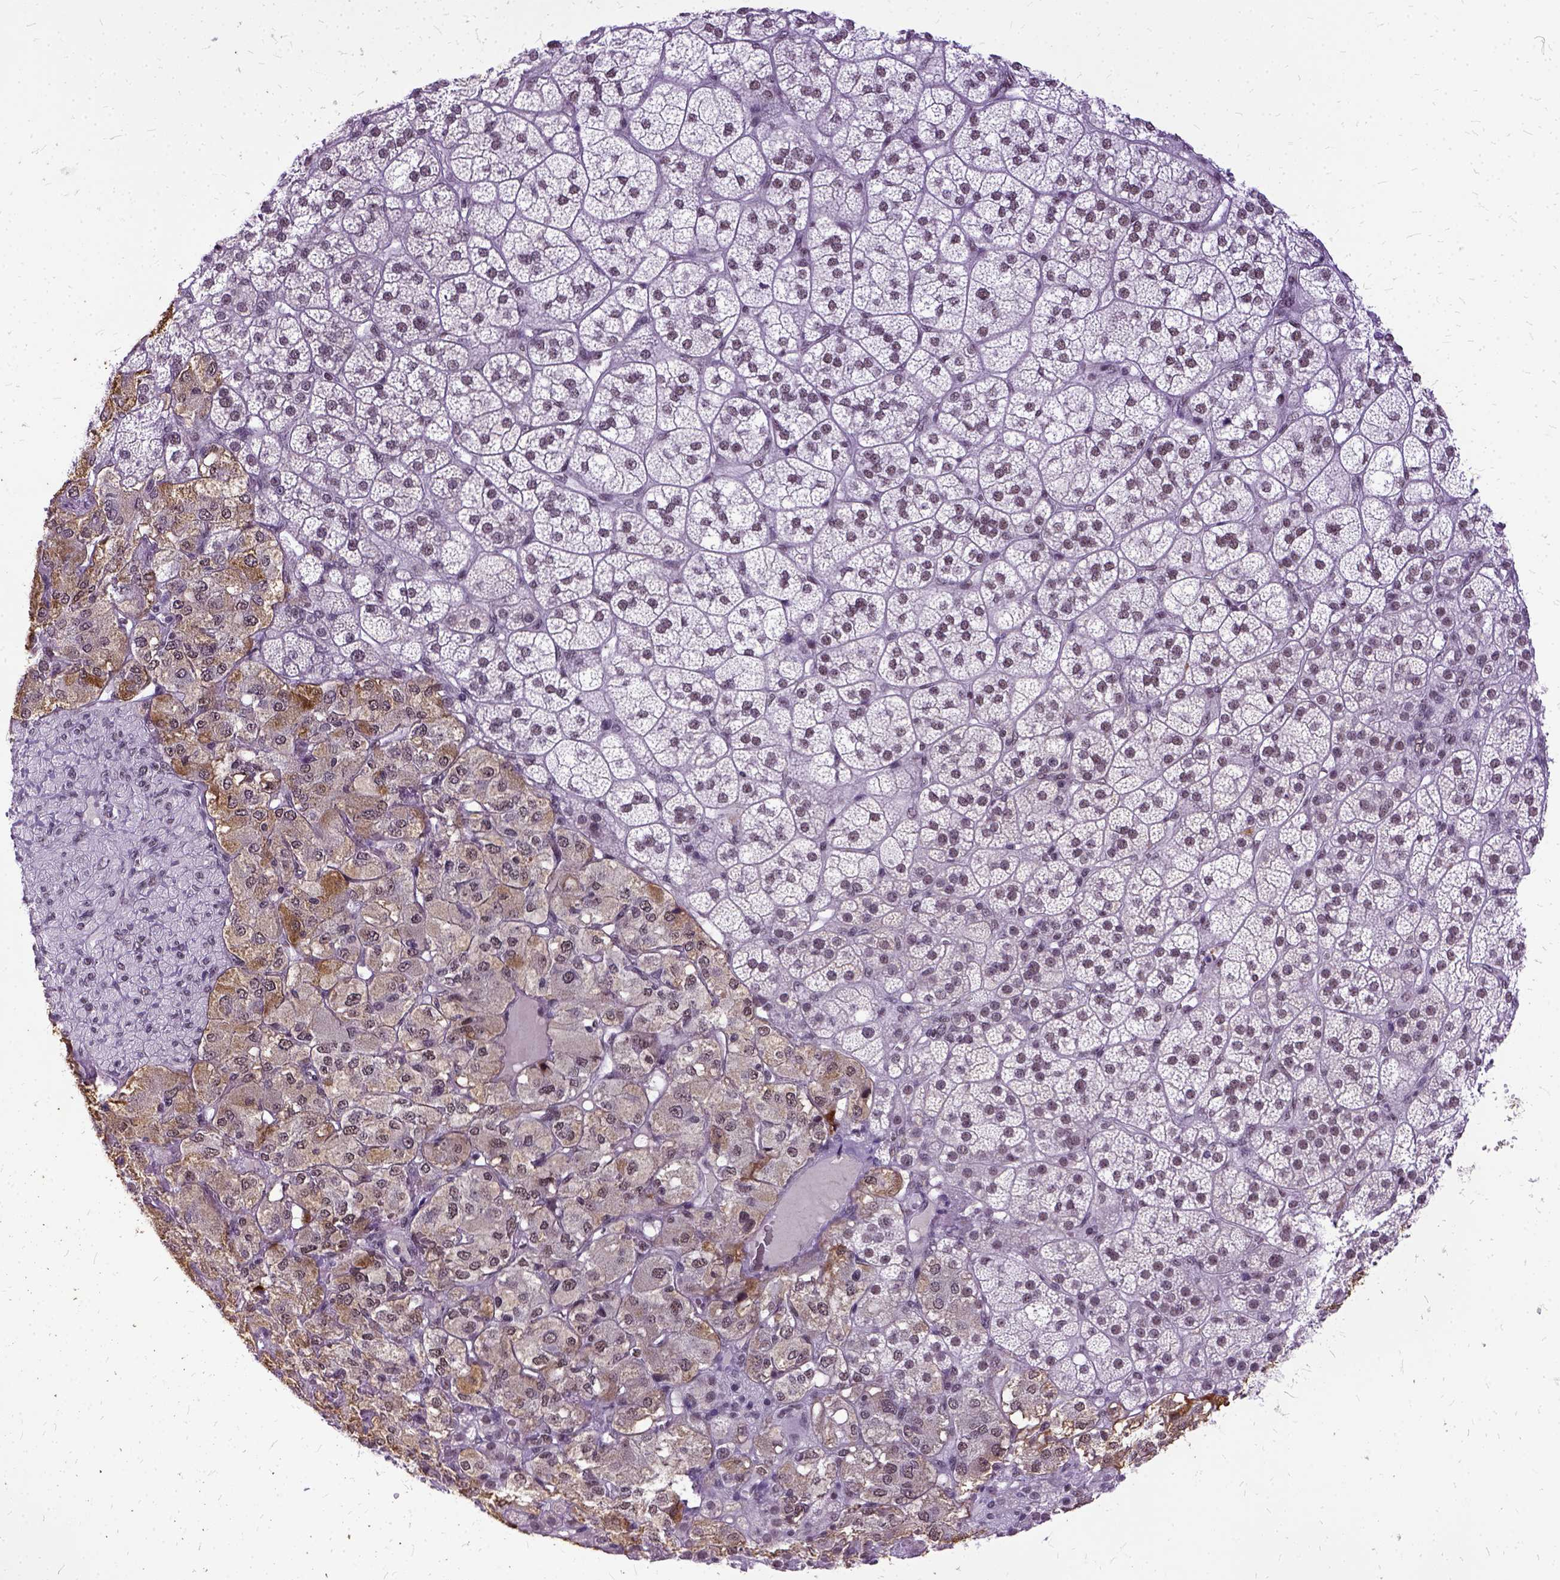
{"staining": {"intensity": "moderate", "quantity": ">75%", "location": "nuclear"}, "tissue": "adrenal gland", "cell_type": "Glandular cells", "image_type": "normal", "snomed": [{"axis": "morphology", "description": "Normal tissue, NOS"}, {"axis": "topography", "description": "Adrenal gland"}], "caption": "The image reveals immunohistochemical staining of unremarkable adrenal gland. There is moderate nuclear expression is present in approximately >75% of glandular cells.", "gene": "SETD1A", "patient": {"sex": "female", "age": 60}}